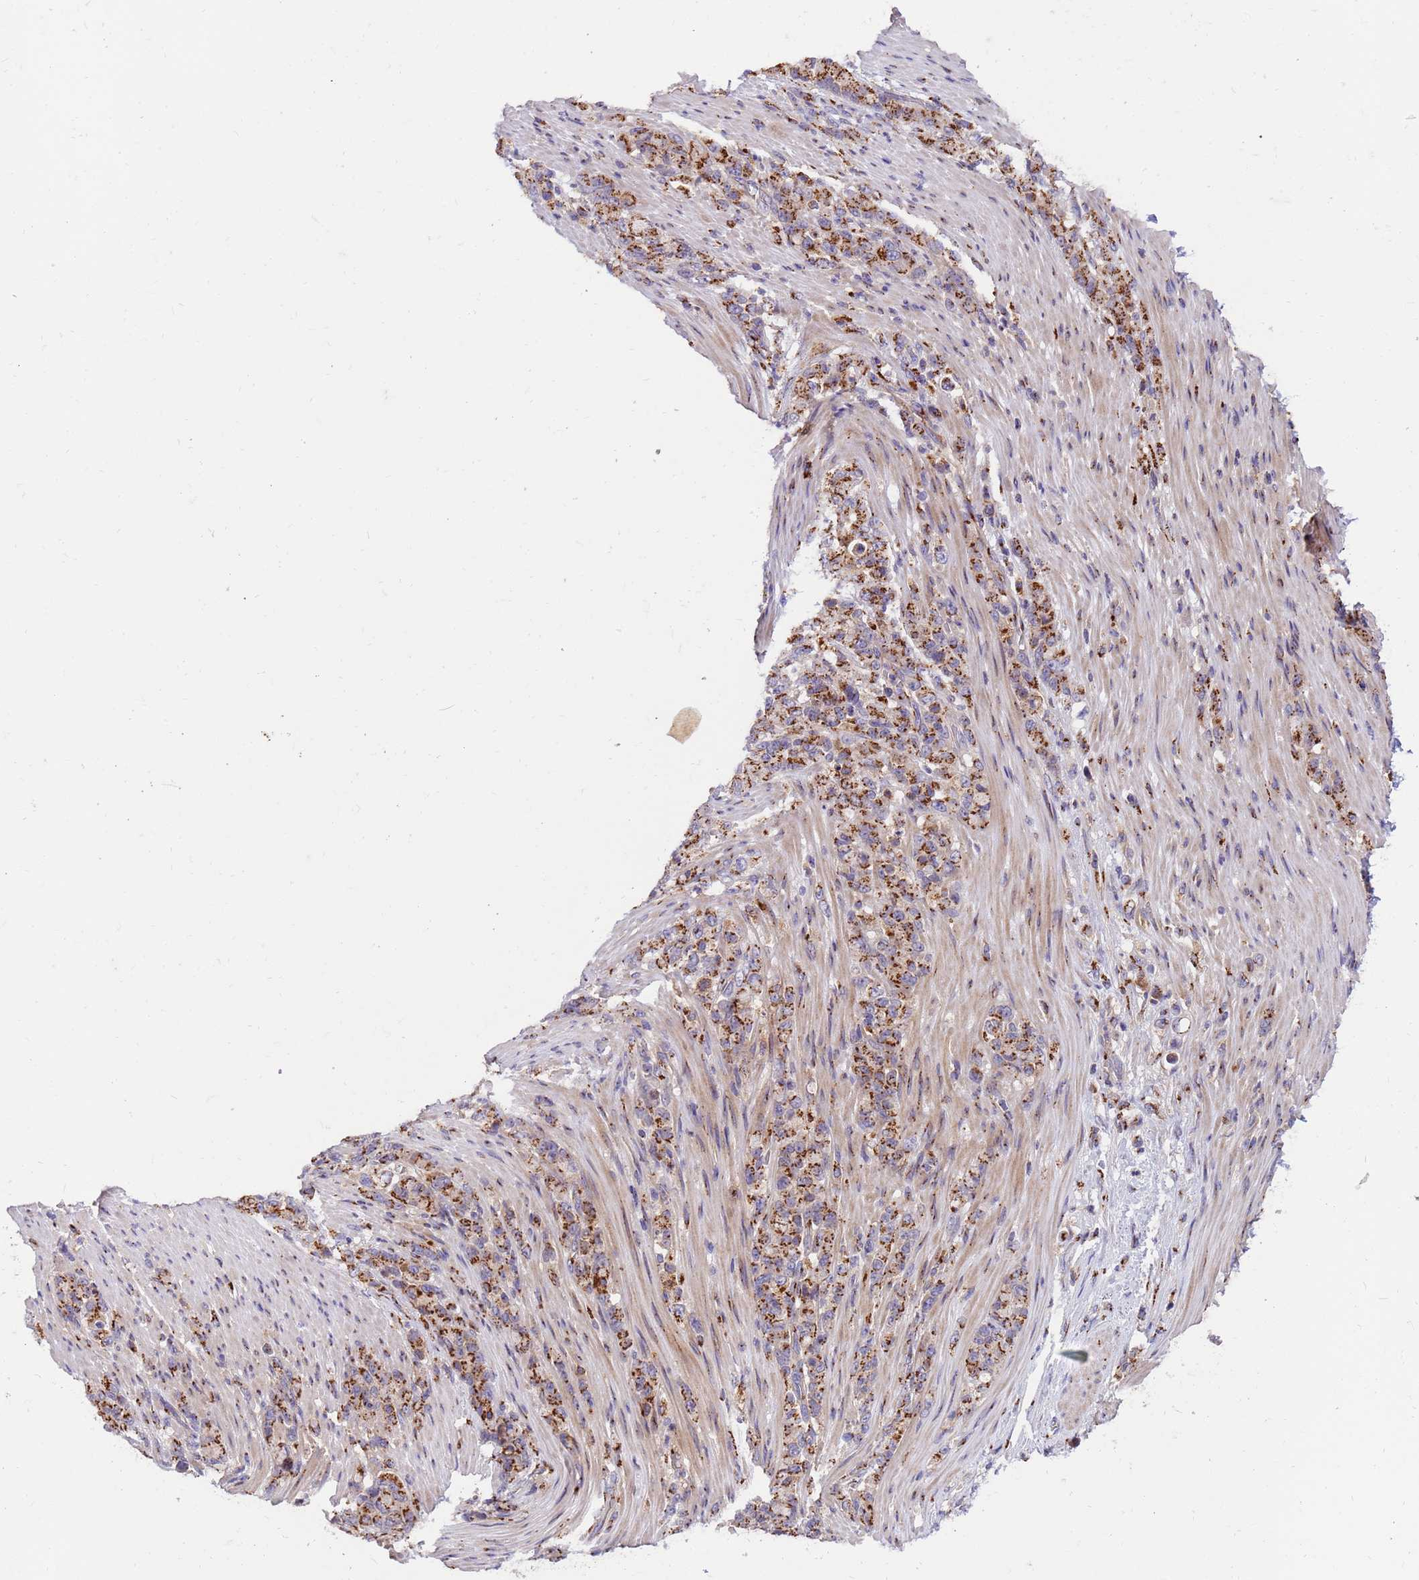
{"staining": {"intensity": "strong", "quantity": ">75%", "location": "cytoplasmic/membranous"}, "tissue": "stomach cancer", "cell_type": "Tumor cells", "image_type": "cancer", "snomed": [{"axis": "morphology", "description": "Normal tissue, NOS"}, {"axis": "morphology", "description": "Adenocarcinoma, NOS"}, {"axis": "topography", "description": "Stomach"}], "caption": "Immunohistochemistry (IHC) staining of stomach cancer (adenocarcinoma), which demonstrates high levels of strong cytoplasmic/membranous expression in approximately >75% of tumor cells indicating strong cytoplasmic/membranous protein positivity. The staining was performed using DAB (brown) for protein detection and nuclei were counterstained in hematoxylin (blue).", "gene": "HPS3", "patient": {"sex": "female", "age": 79}}